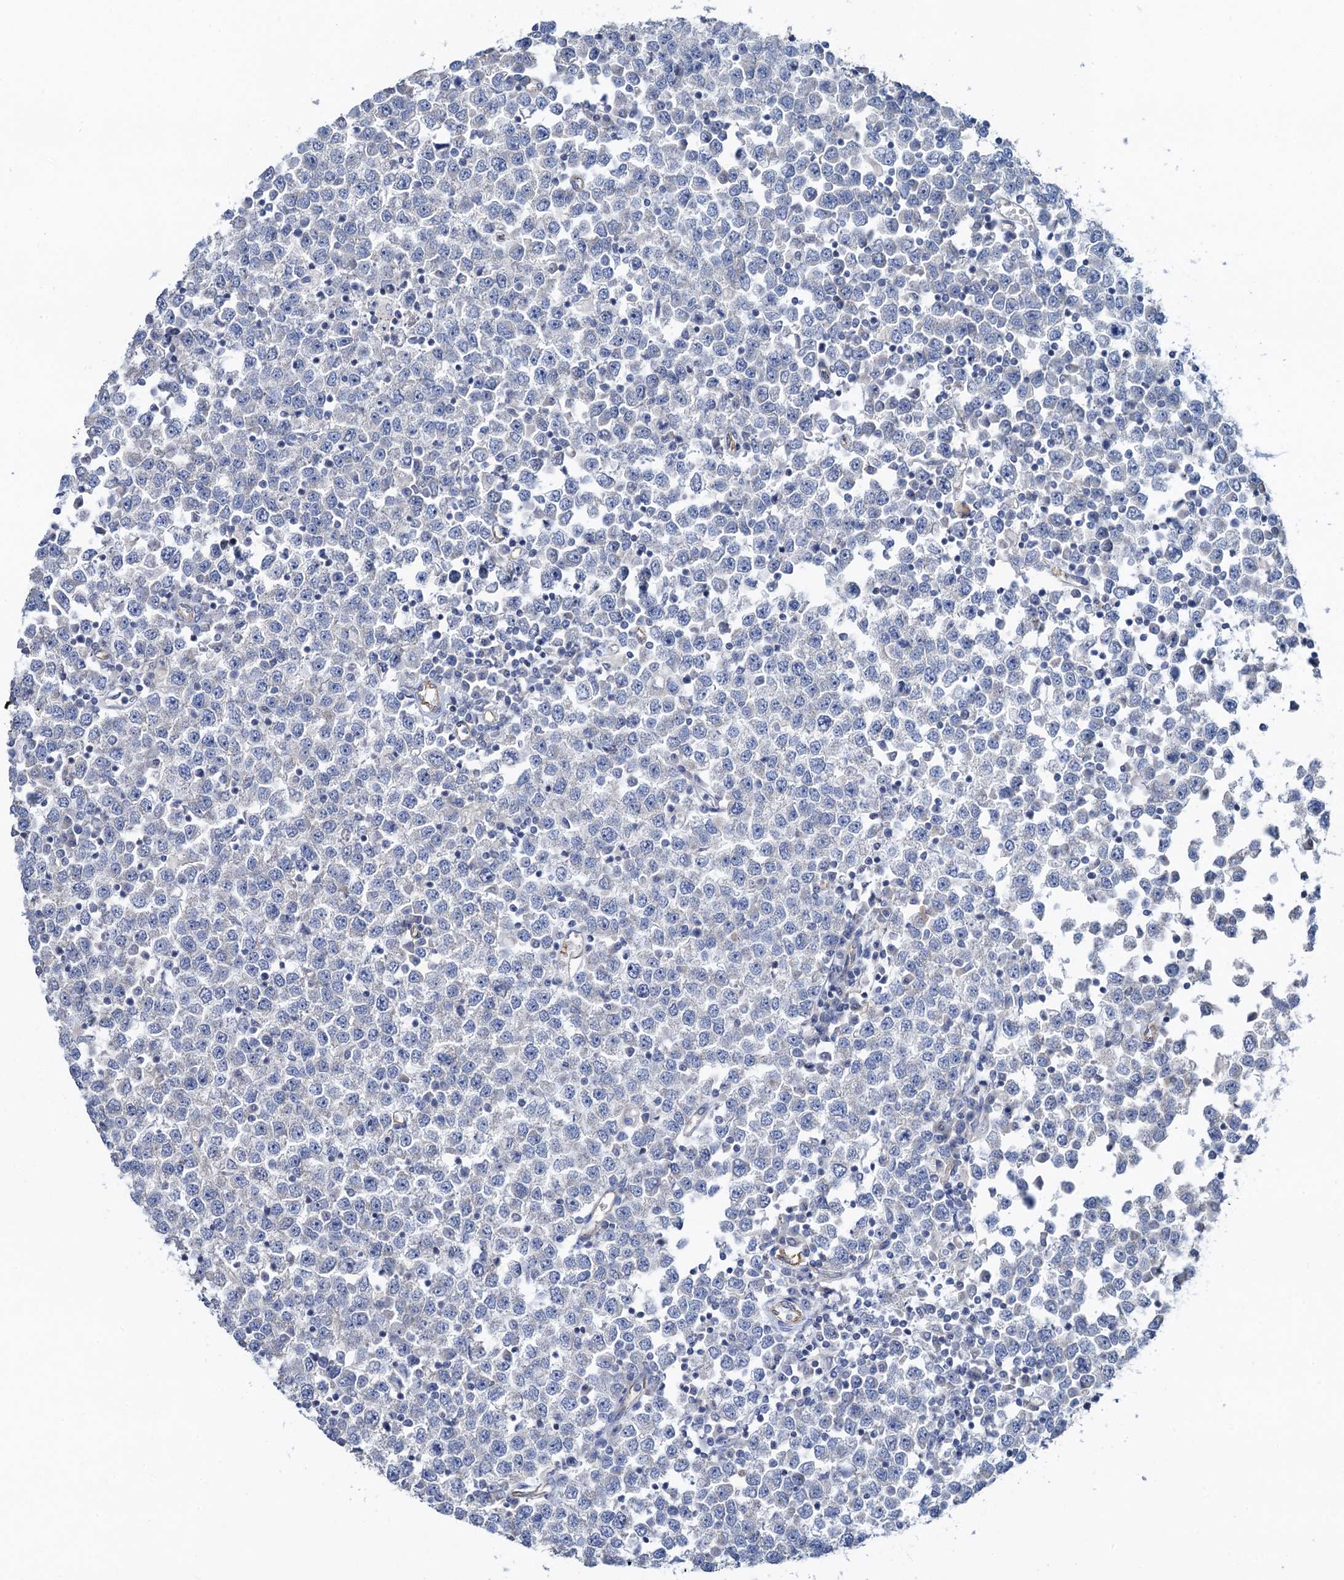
{"staining": {"intensity": "negative", "quantity": "none", "location": "none"}, "tissue": "testis cancer", "cell_type": "Tumor cells", "image_type": "cancer", "snomed": [{"axis": "morphology", "description": "Seminoma, NOS"}, {"axis": "topography", "description": "Testis"}], "caption": "High magnification brightfield microscopy of testis cancer stained with DAB (3,3'-diaminobenzidine) (brown) and counterstained with hematoxylin (blue): tumor cells show no significant positivity.", "gene": "PLLP", "patient": {"sex": "male", "age": 65}}